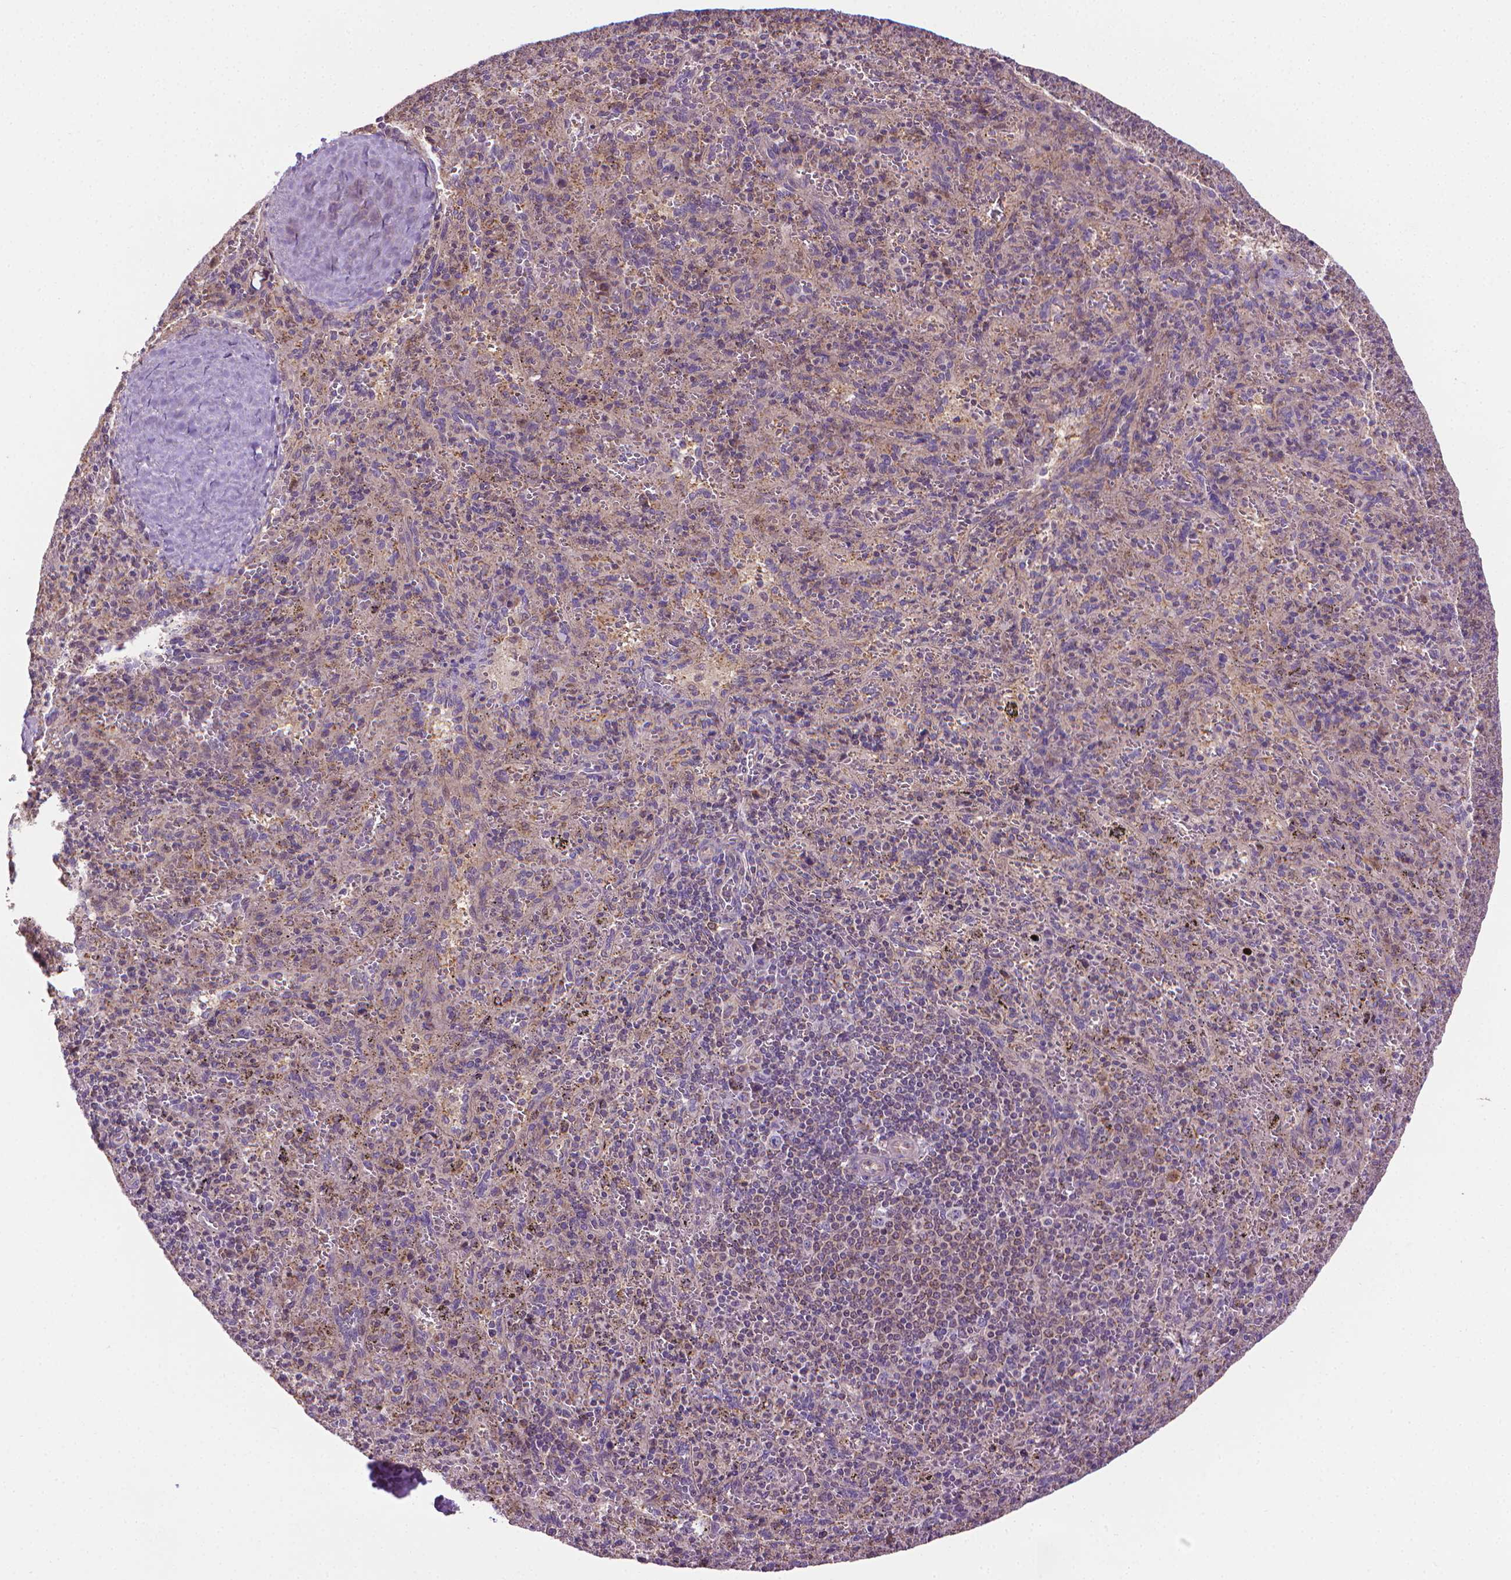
{"staining": {"intensity": "negative", "quantity": "none", "location": "none"}, "tissue": "spleen", "cell_type": "Cells in red pulp", "image_type": "normal", "snomed": [{"axis": "morphology", "description": "Normal tissue, NOS"}, {"axis": "topography", "description": "Spleen"}], "caption": "Immunohistochemical staining of normal spleen demonstrates no significant positivity in cells in red pulp.", "gene": "SLC51B", "patient": {"sex": "male", "age": 57}}